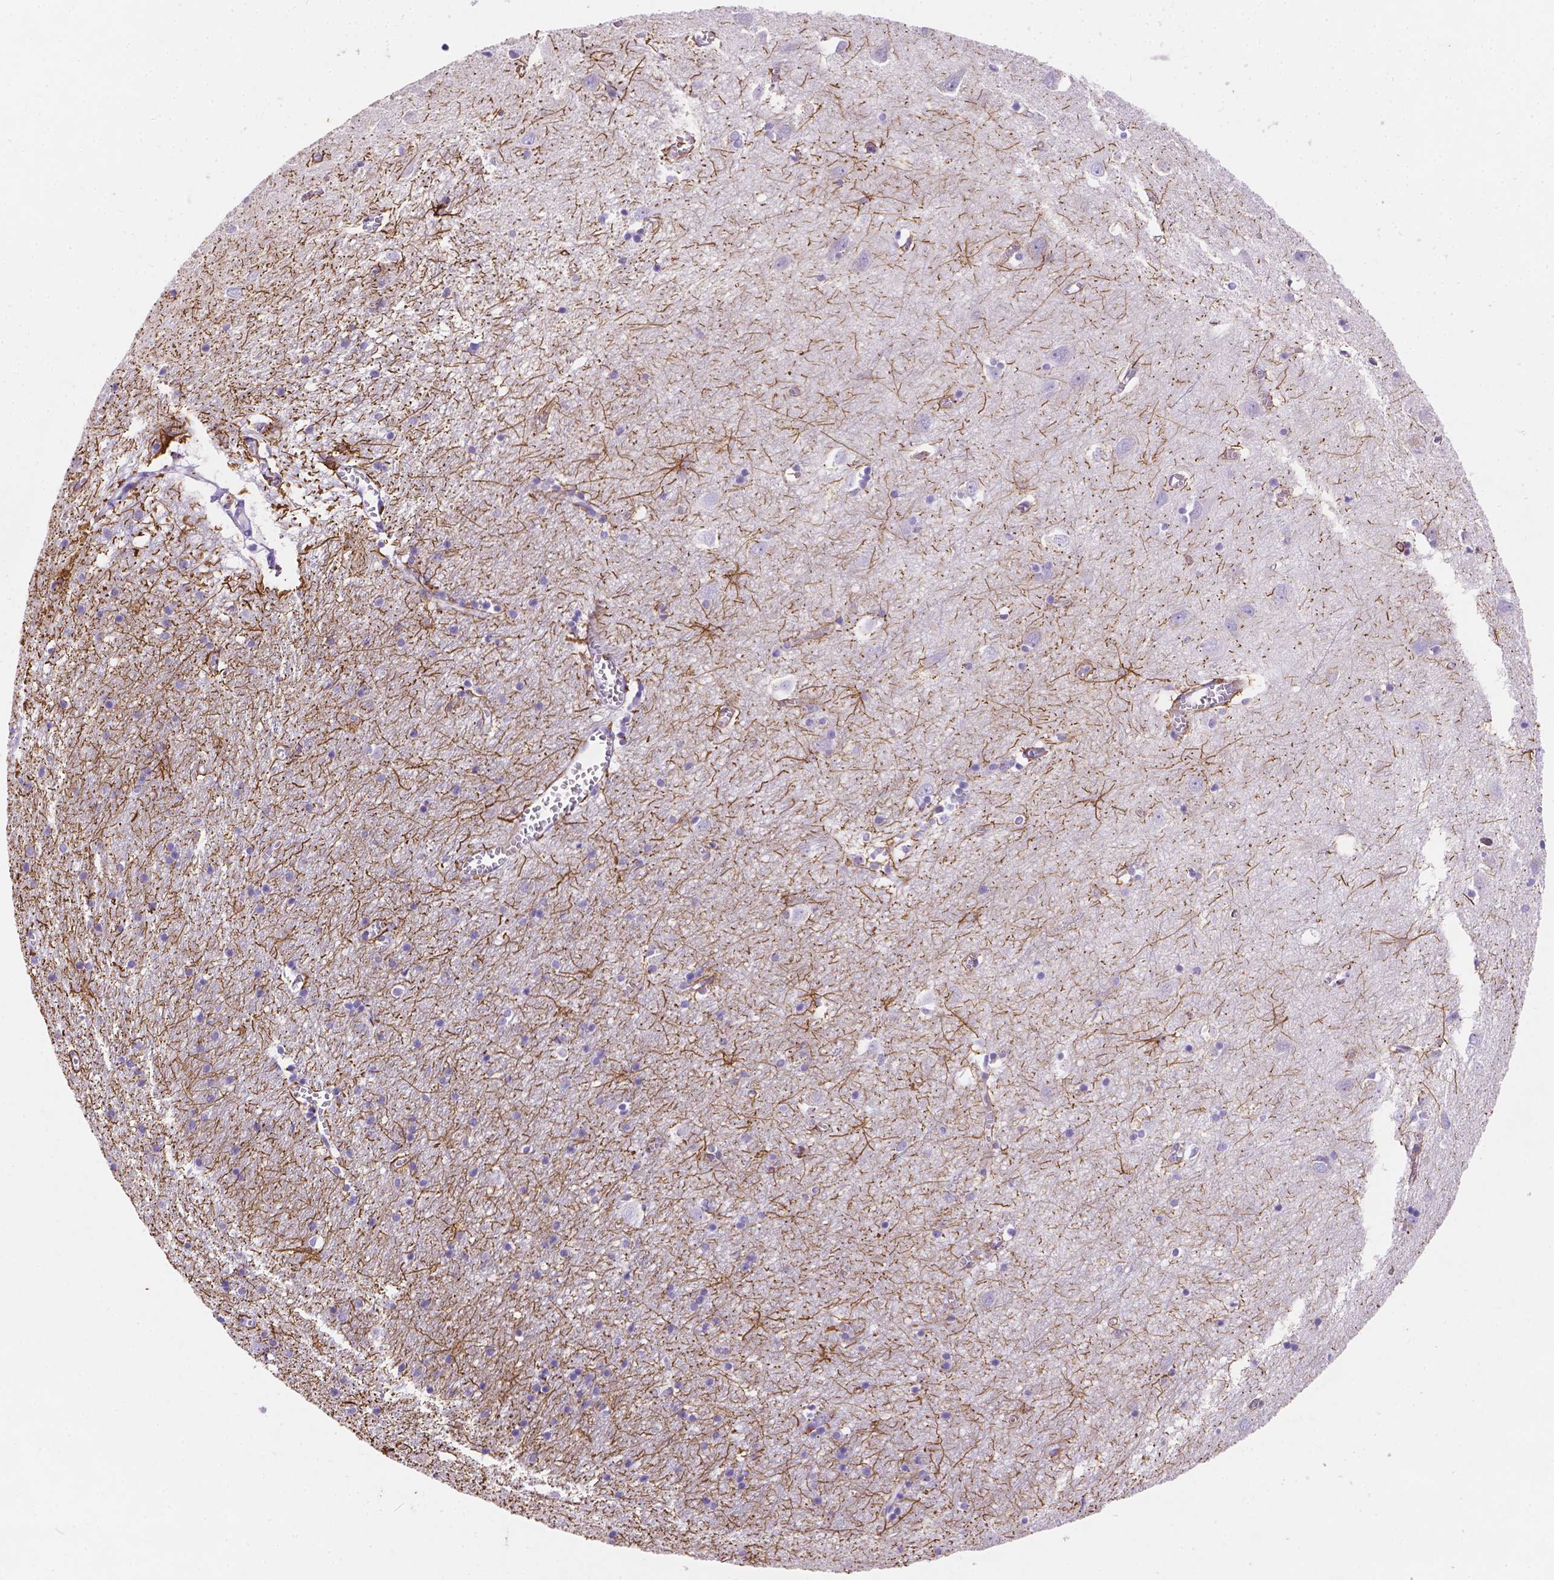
{"staining": {"intensity": "negative", "quantity": "none", "location": "none"}, "tissue": "cerebral cortex", "cell_type": "Endothelial cells", "image_type": "normal", "snomed": [{"axis": "morphology", "description": "Normal tissue, NOS"}, {"axis": "topography", "description": "Cerebral cortex"}], "caption": "The immunohistochemistry micrograph has no significant staining in endothelial cells of cerebral cortex.", "gene": "DMWD", "patient": {"sex": "male", "age": 70}}